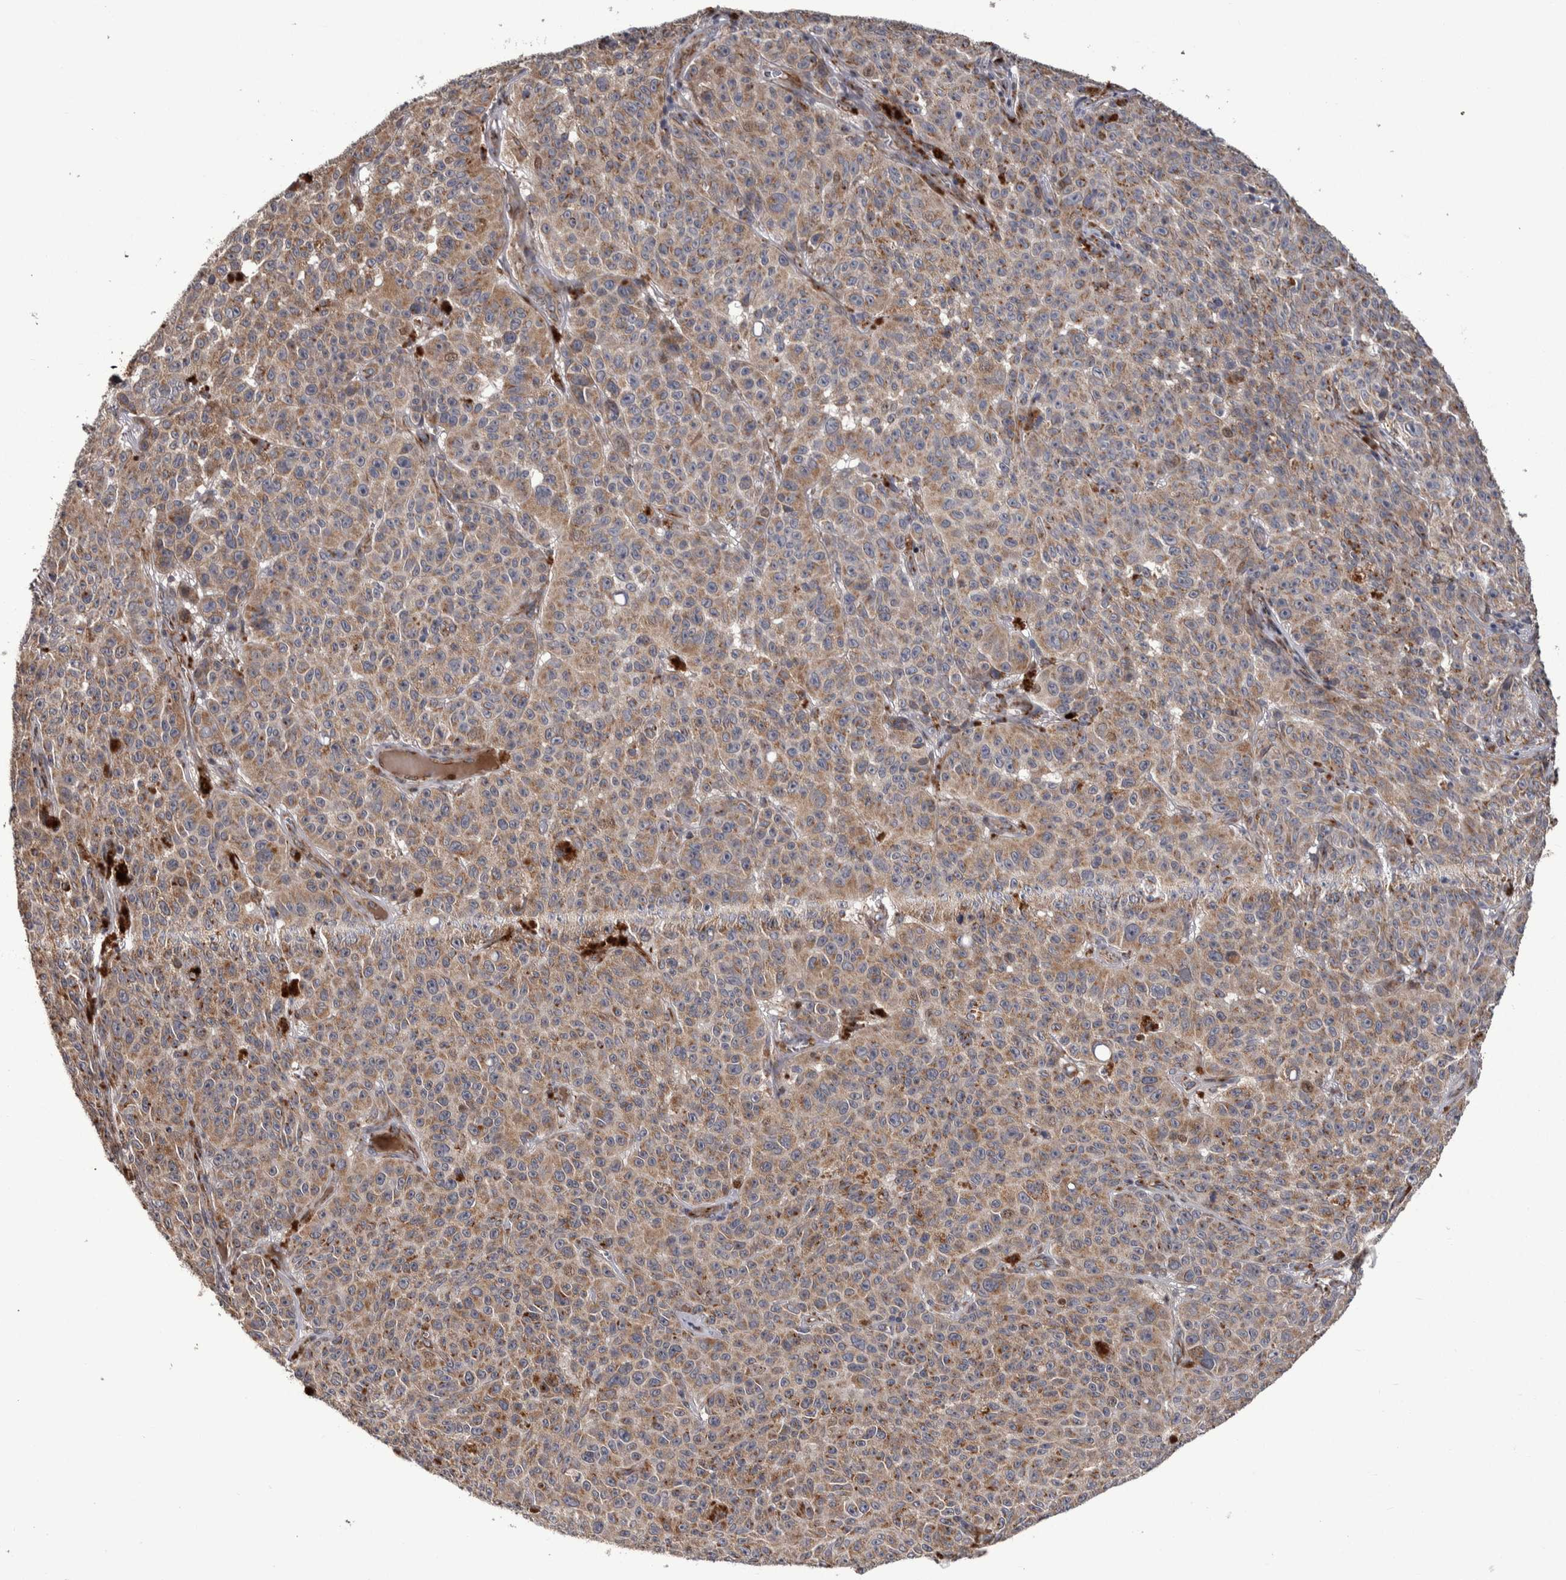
{"staining": {"intensity": "moderate", "quantity": ">75%", "location": "cytoplasmic/membranous"}, "tissue": "melanoma", "cell_type": "Tumor cells", "image_type": "cancer", "snomed": [{"axis": "morphology", "description": "Malignant melanoma, NOS"}, {"axis": "topography", "description": "Skin"}], "caption": "Melanoma stained with immunohistochemistry displays moderate cytoplasmic/membranous expression in approximately >75% of tumor cells.", "gene": "CANT1", "patient": {"sex": "female", "age": 82}}